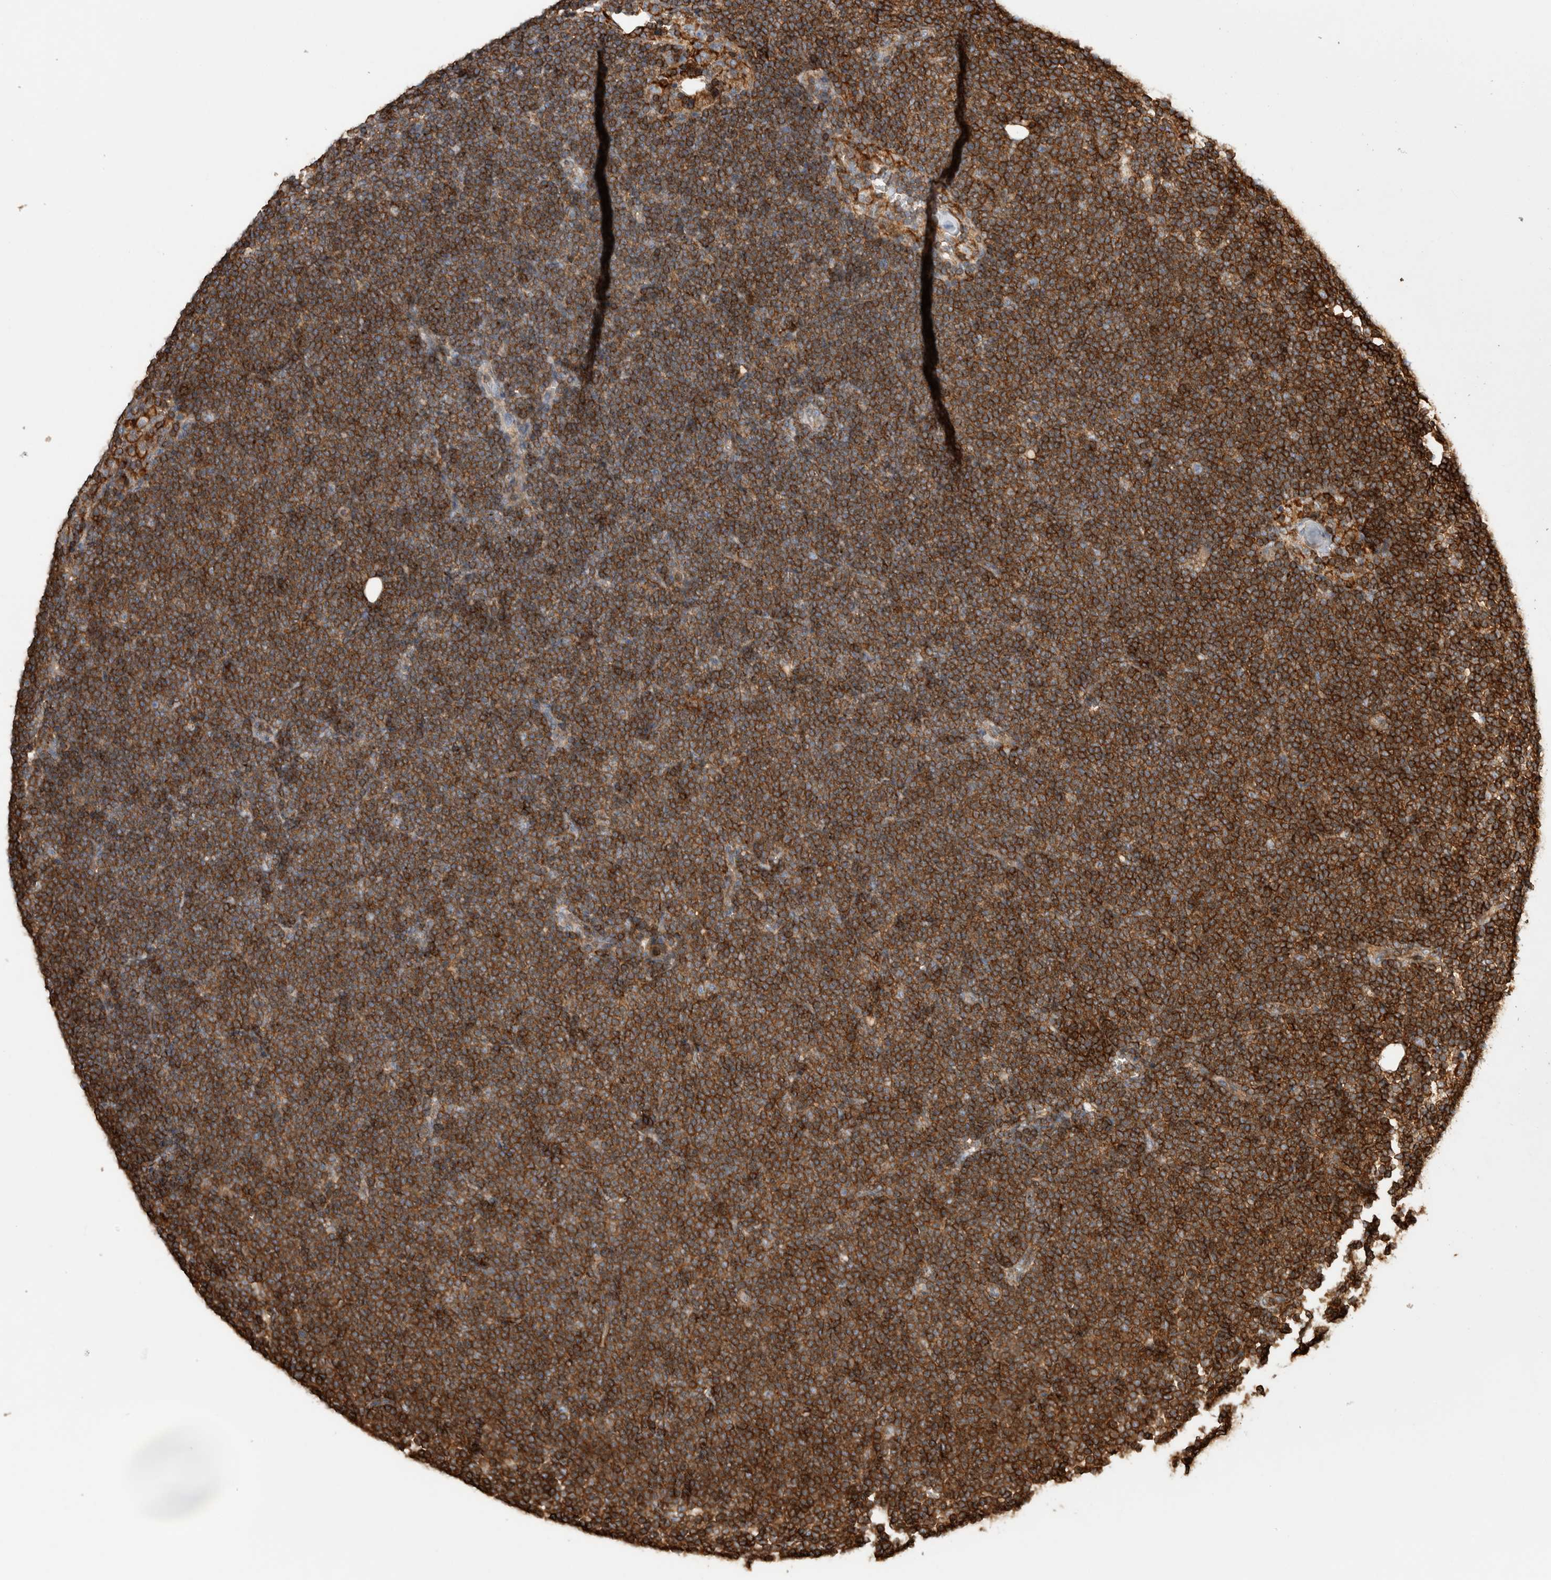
{"staining": {"intensity": "strong", "quantity": ">75%", "location": "cytoplasmic/membranous"}, "tissue": "lymphoma", "cell_type": "Tumor cells", "image_type": "cancer", "snomed": [{"axis": "morphology", "description": "Malignant lymphoma, non-Hodgkin's type, Low grade"}, {"axis": "topography", "description": "Lymph node"}], "caption": "Lymphoma stained with a protein marker reveals strong staining in tumor cells.", "gene": "GPER1", "patient": {"sex": "female", "age": 53}}